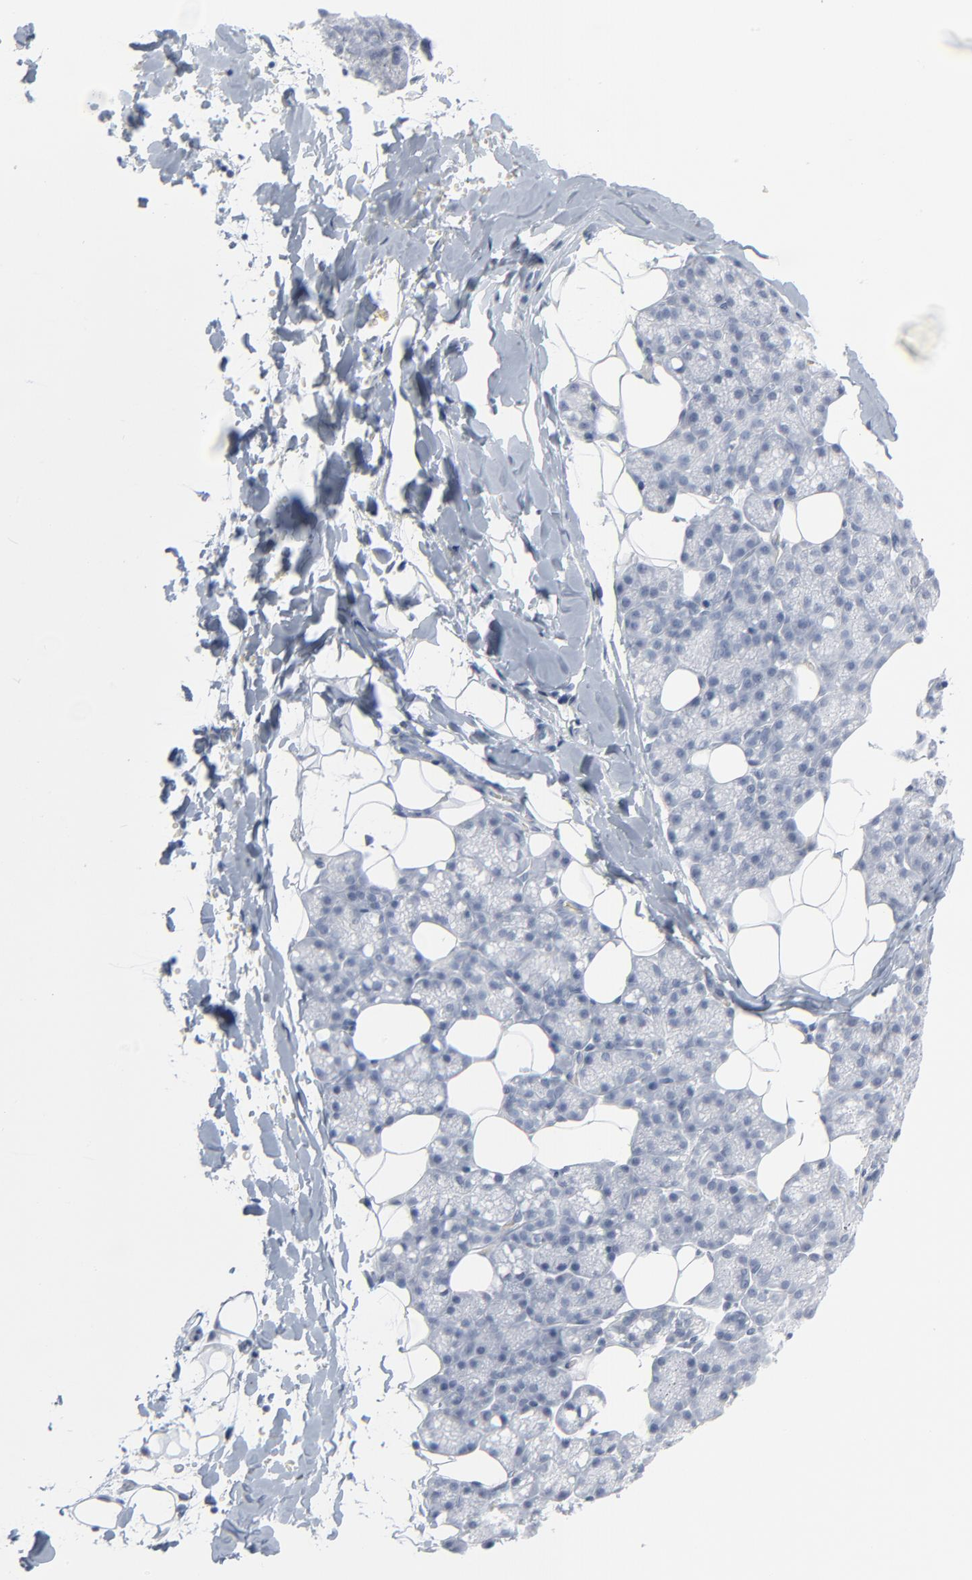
{"staining": {"intensity": "negative", "quantity": "none", "location": "none"}, "tissue": "salivary gland", "cell_type": "Glandular cells", "image_type": "normal", "snomed": [{"axis": "morphology", "description": "Normal tissue, NOS"}, {"axis": "topography", "description": "Salivary gland"}], "caption": "Benign salivary gland was stained to show a protein in brown. There is no significant expression in glandular cells.", "gene": "MITF", "patient": {"sex": "female", "age": 24}}